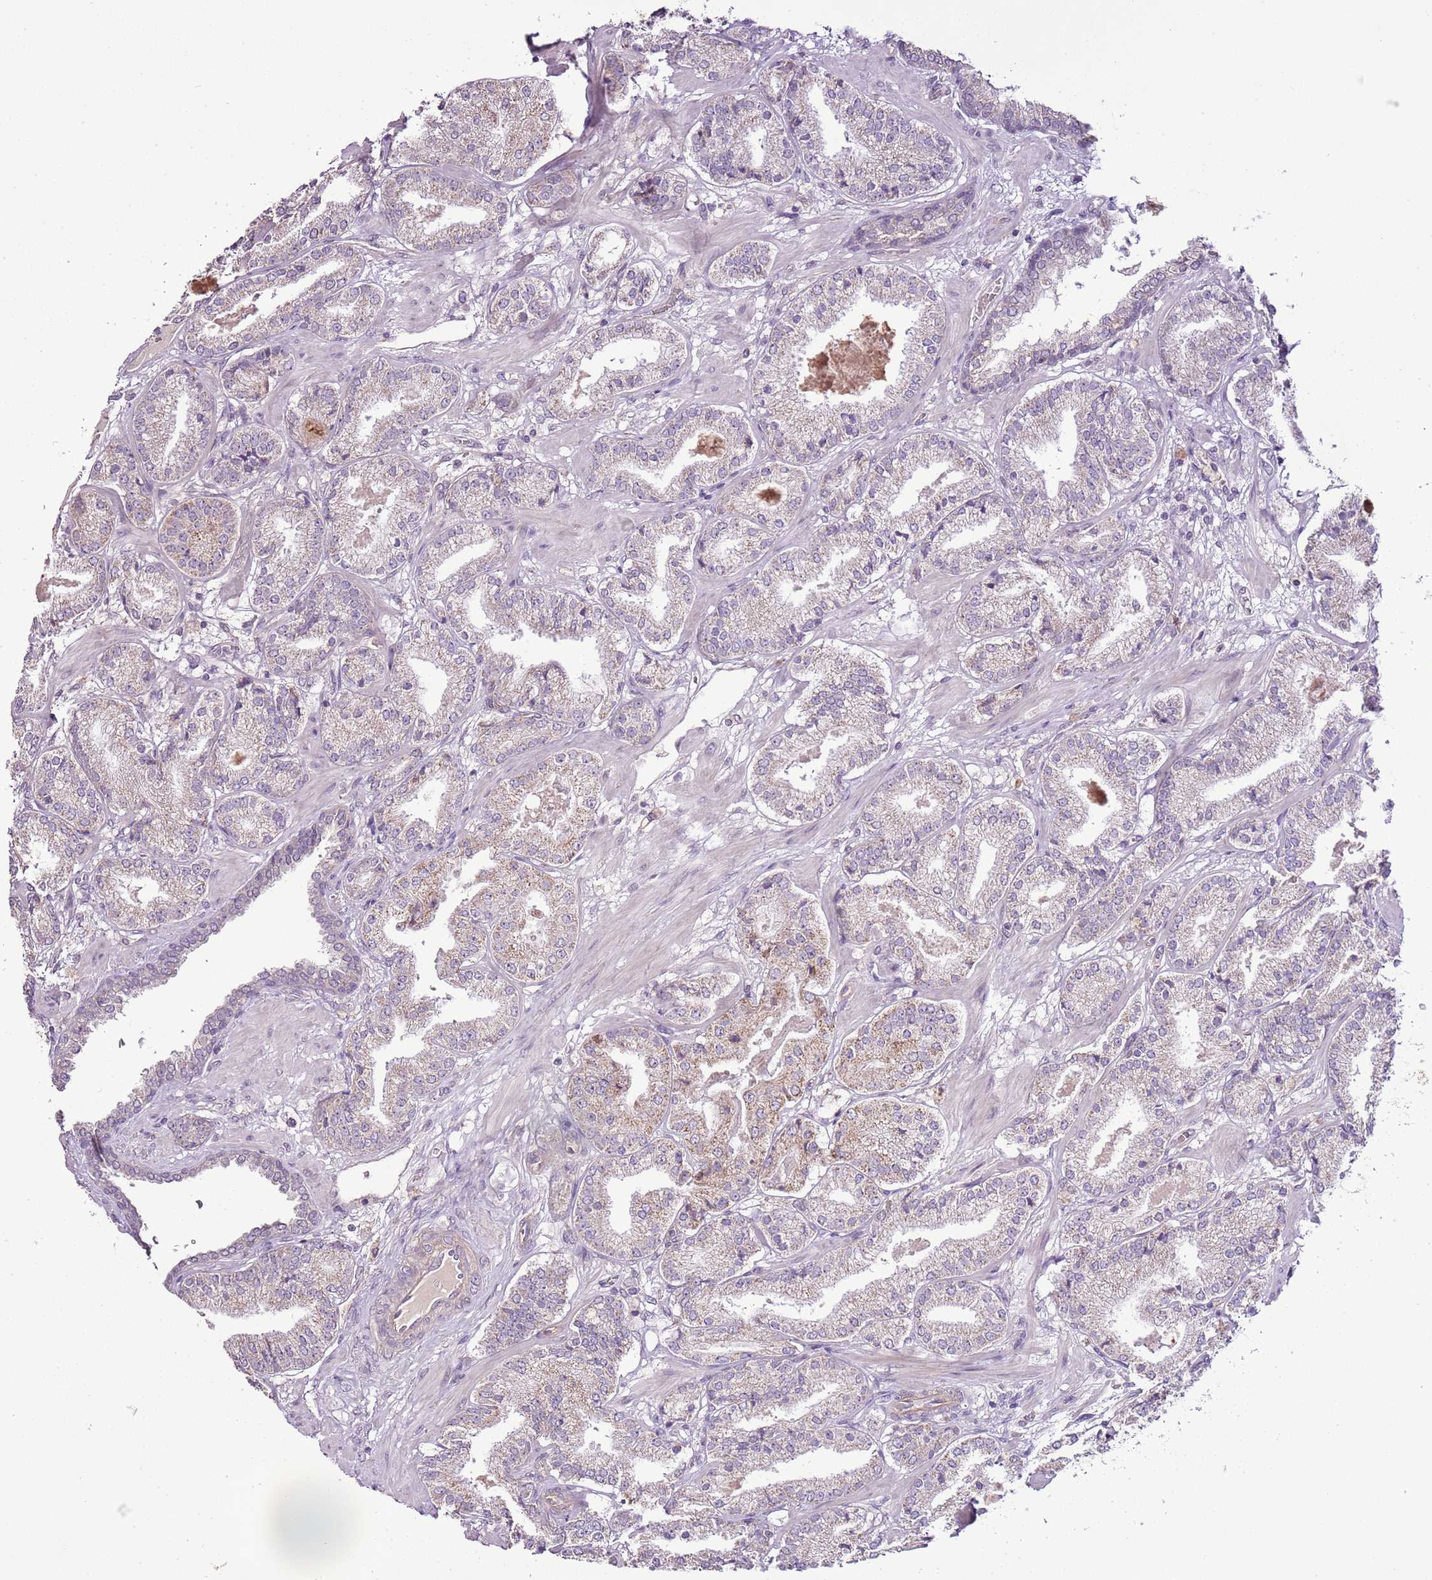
{"staining": {"intensity": "weak", "quantity": "25%-75%", "location": "cytoplasmic/membranous"}, "tissue": "prostate cancer", "cell_type": "Tumor cells", "image_type": "cancer", "snomed": [{"axis": "morphology", "description": "Adenocarcinoma, High grade"}, {"axis": "topography", "description": "Prostate"}], "caption": "Protein staining of high-grade adenocarcinoma (prostate) tissue shows weak cytoplasmic/membranous positivity in approximately 25%-75% of tumor cells.", "gene": "CMKLR1", "patient": {"sex": "male", "age": 63}}